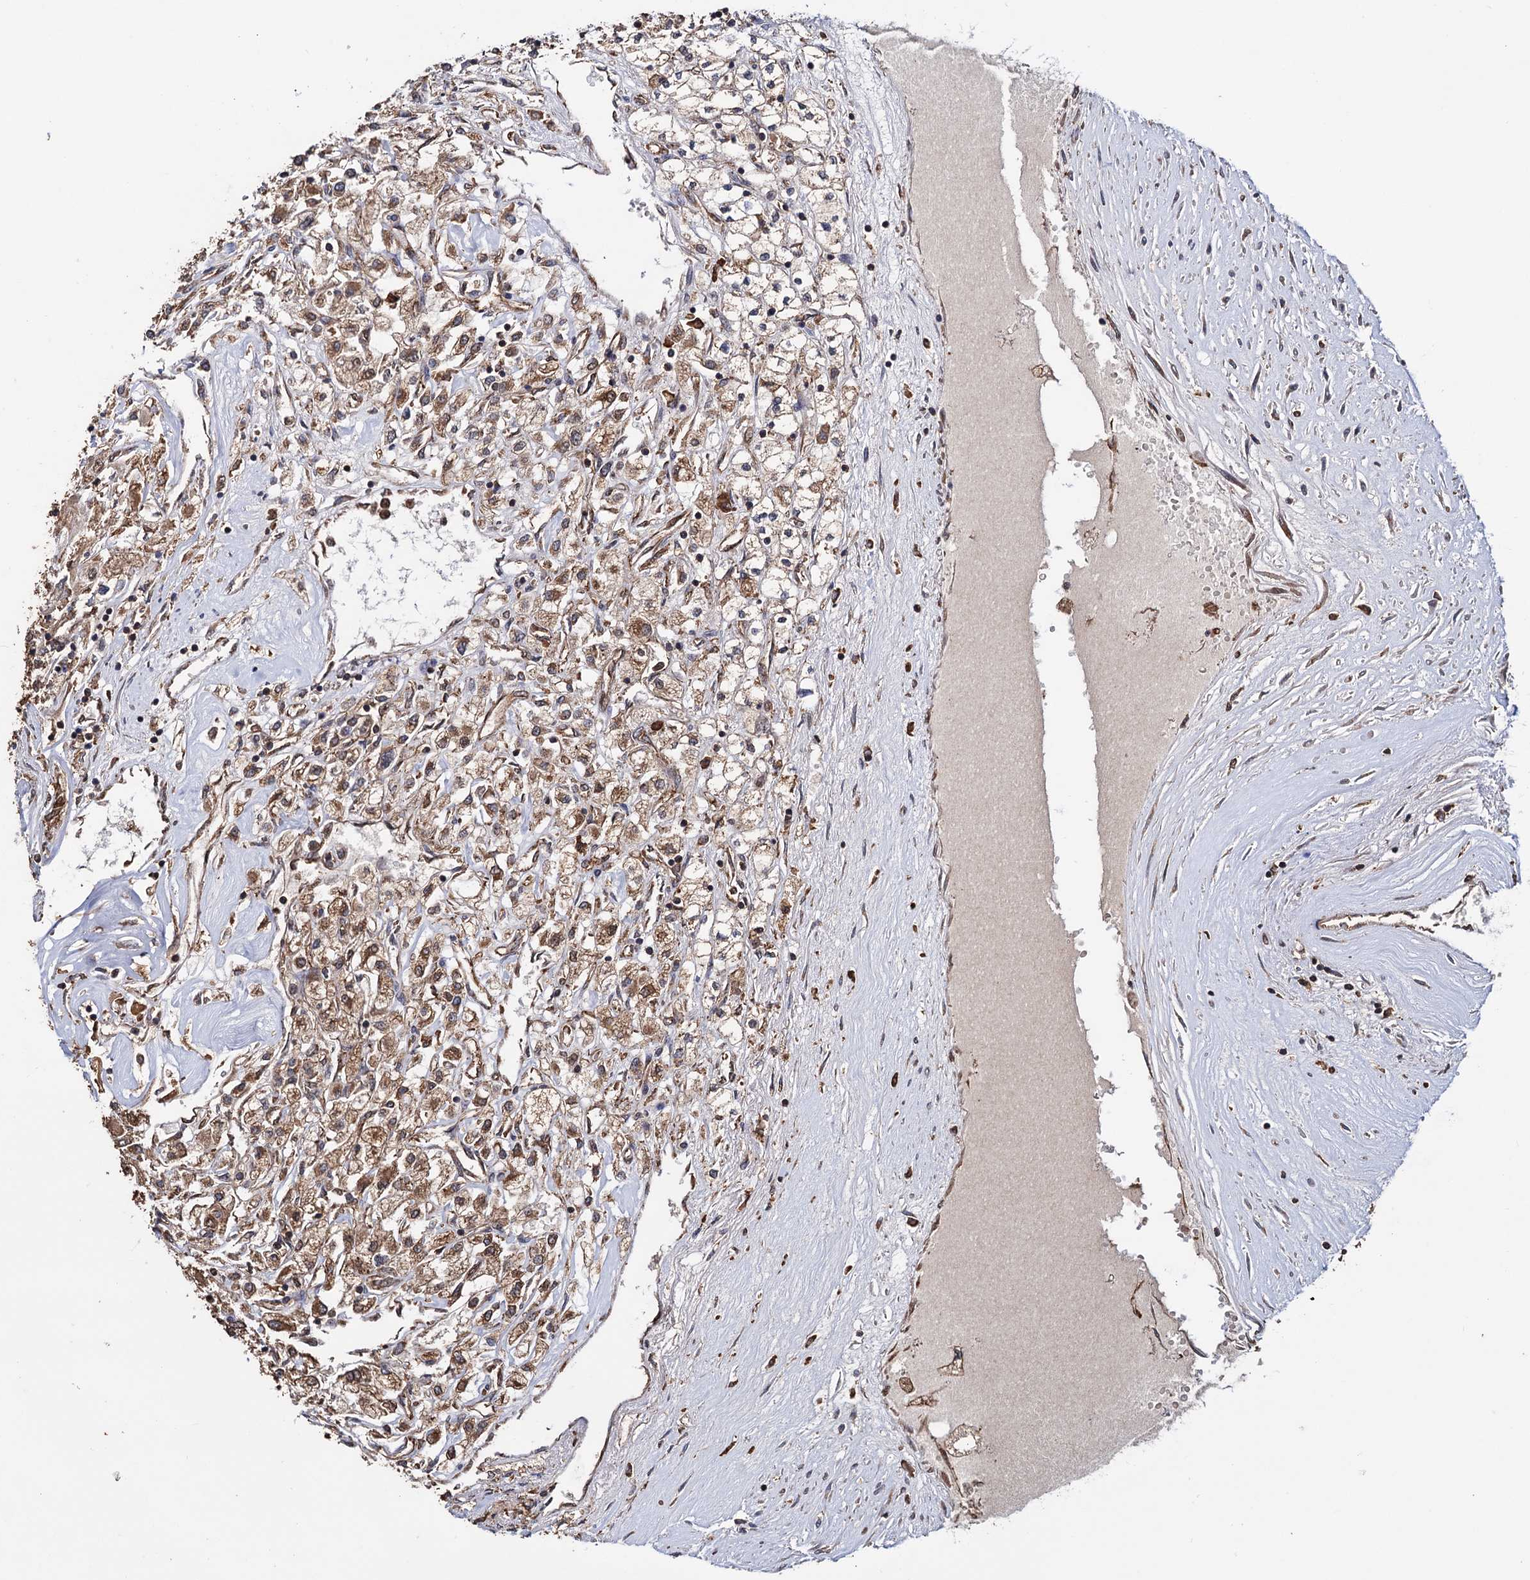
{"staining": {"intensity": "moderate", "quantity": ">75%", "location": "cytoplasmic/membranous"}, "tissue": "renal cancer", "cell_type": "Tumor cells", "image_type": "cancer", "snomed": [{"axis": "morphology", "description": "Adenocarcinoma, NOS"}, {"axis": "topography", "description": "Kidney"}], "caption": "Adenocarcinoma (renal) stained with a brown dye displays moderate cytoplasmic/membranous positive staining in approximately >75% of tumor cells.", "gene": "TBC1D12", "patient": {"sex": "male", "age": 80}}